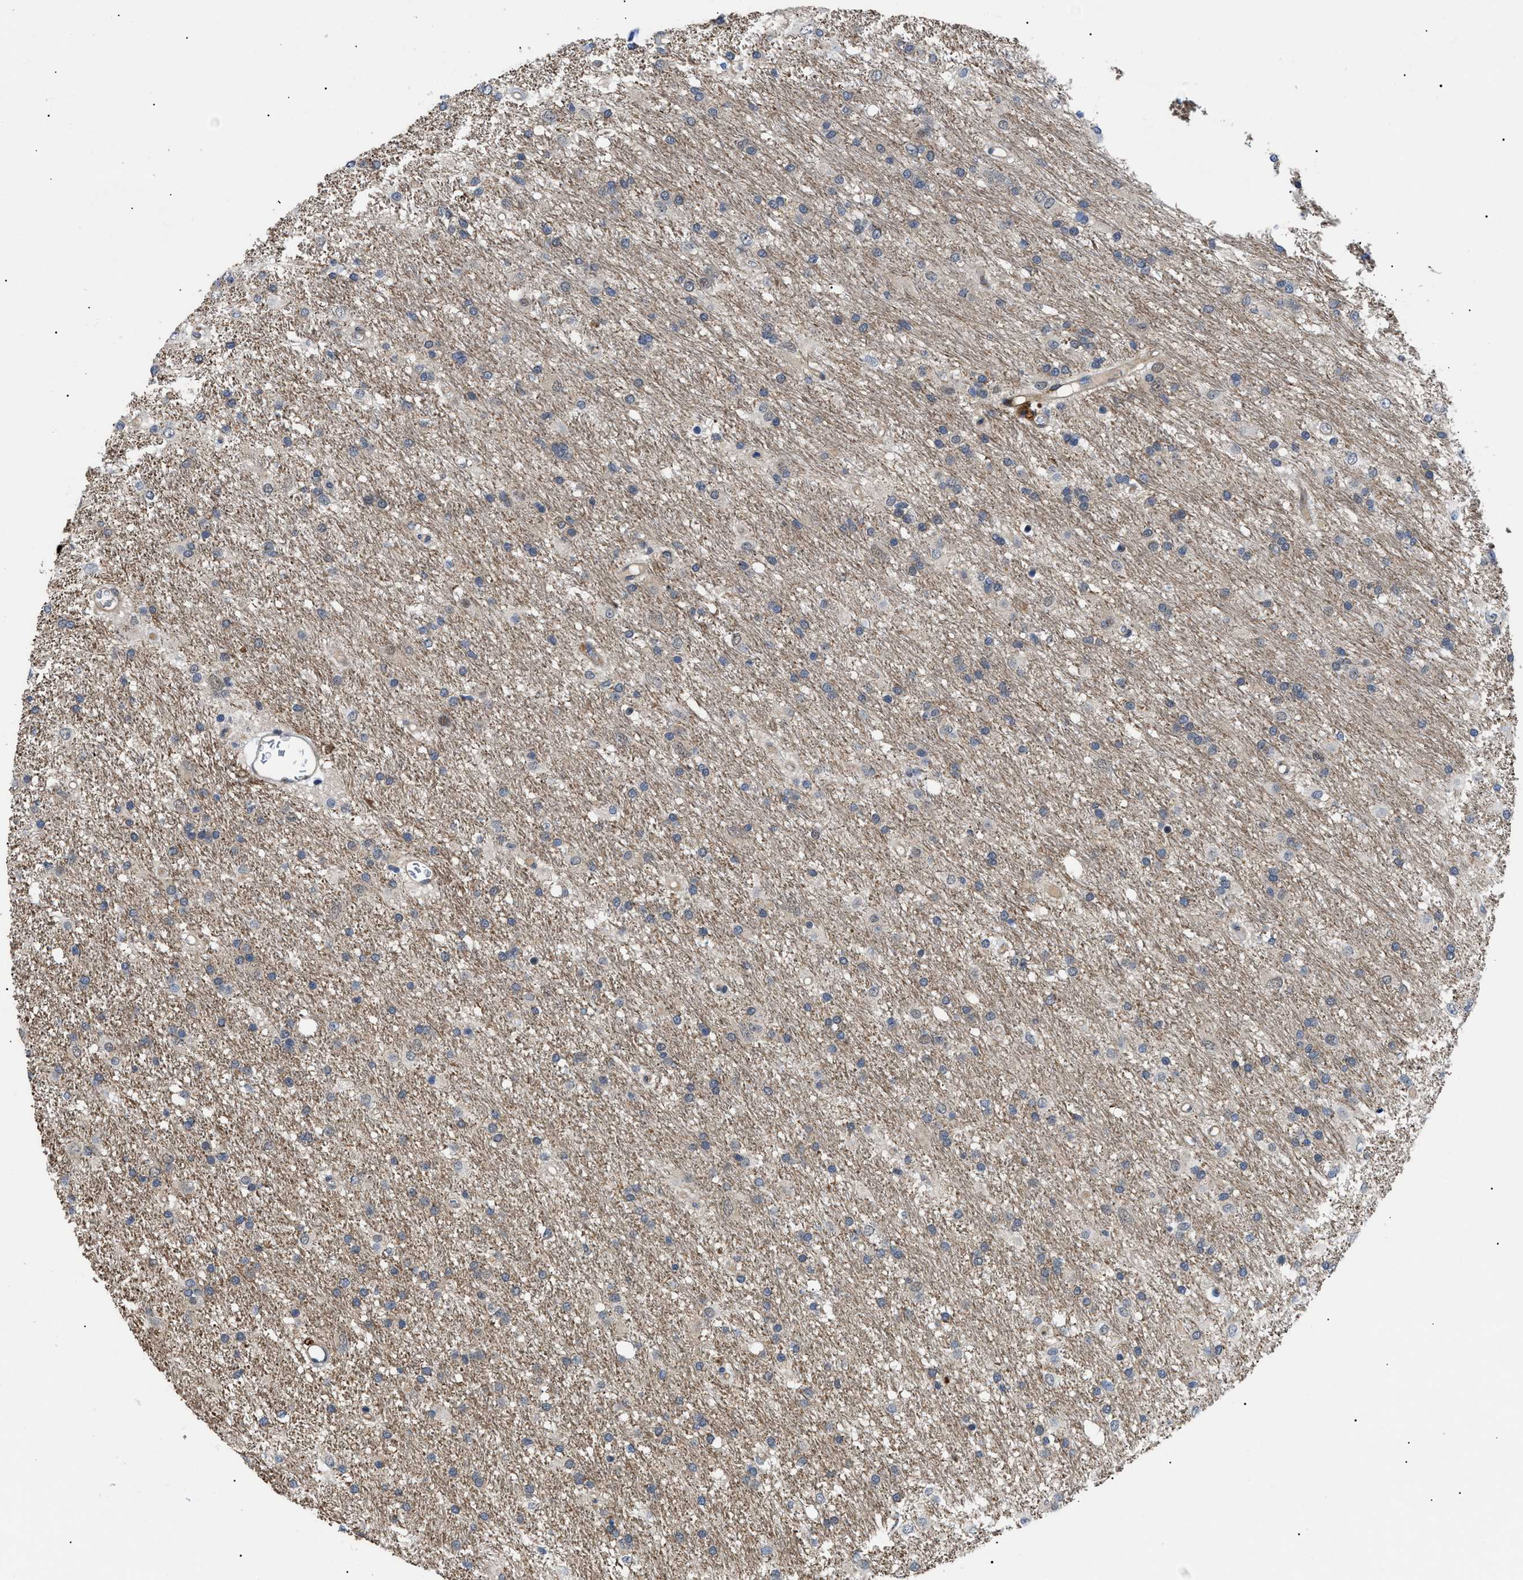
{"staining": {"intensity": "weak", "quantity": "<25%", "location": "cytoplasmic/membranous,nuclear"}, "tissue": "glioma", "cell_type": "Tumor cells", "image_type": "cancer", "snomed": [{"axis": "morphology", "description": "Glioma, malignant, Low grade"}, {"axis": "topography", "description": "Brain"}], "caption": "Malignant glioma (low-grade) stained for a protein using immunohistochemistry demonstrates no staining tumor cells.", "gene": "CRCP", "patient": {"sex": "male", "age": 77}}